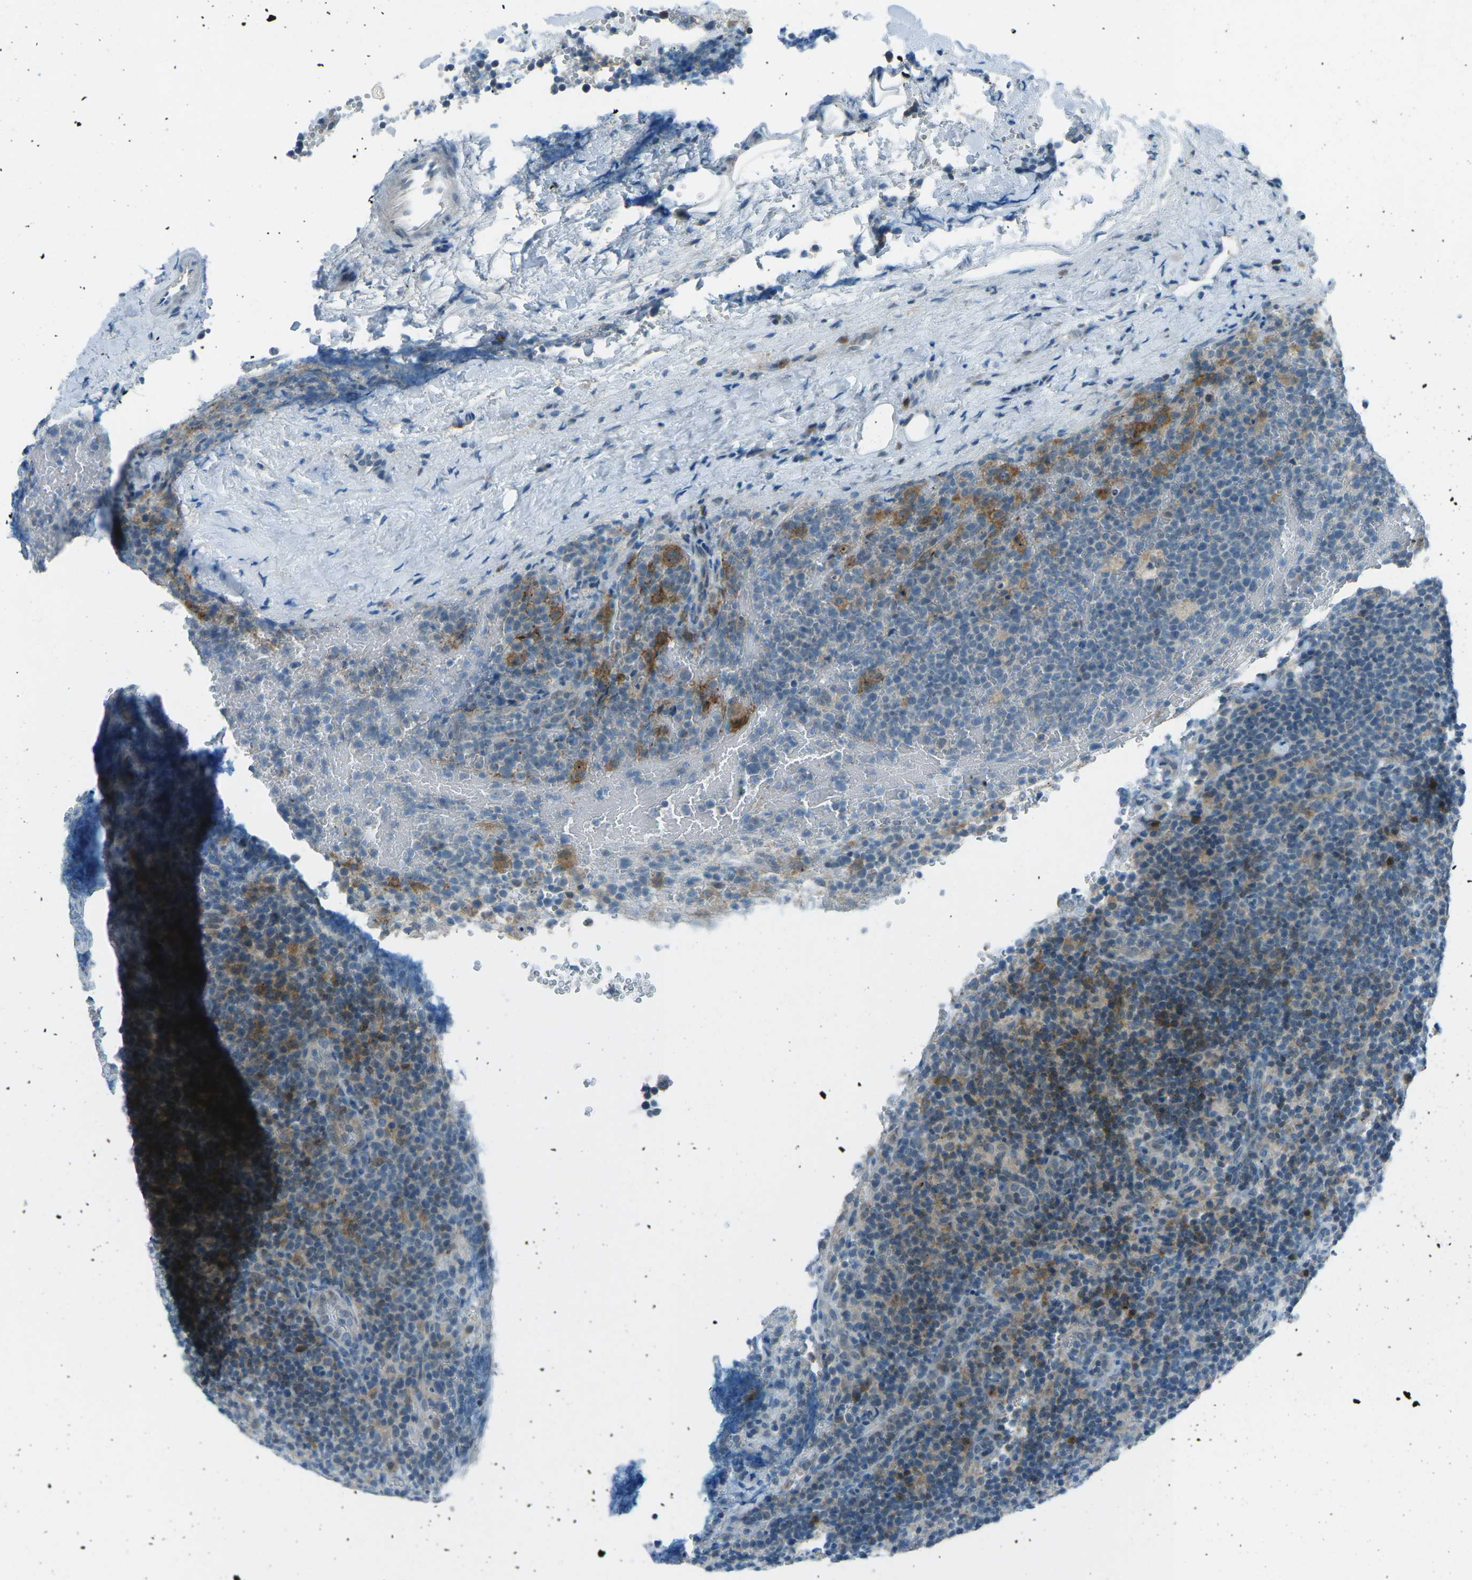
{"staining": {"intensity": "moderate", "quantity": "<25%", "location": "cytoplasmic/membranous"}, "tissue": "lymphoma", "cell_type": "Tumor cells", "image_type": "cancer", "snomed": [{"axis": "morphology", "description": "Malignant lymphoma, non-Hodgkin's type, High grade"}, {"axis": "topography", "description": "Lymph node"}], "caption": "A histopathology image of malignant lymphoma, non-Hodgkin's type (high-grade) stained for a protein reveals moderate cytoplasmic/membranous brown staining in tumor cells. (DAB (3,3'-diaminobenzidine) IHC with brightfield microscopy, high magnification).", "gene": "PRKCA", "patient": {"sex": "male", "age": 61}}